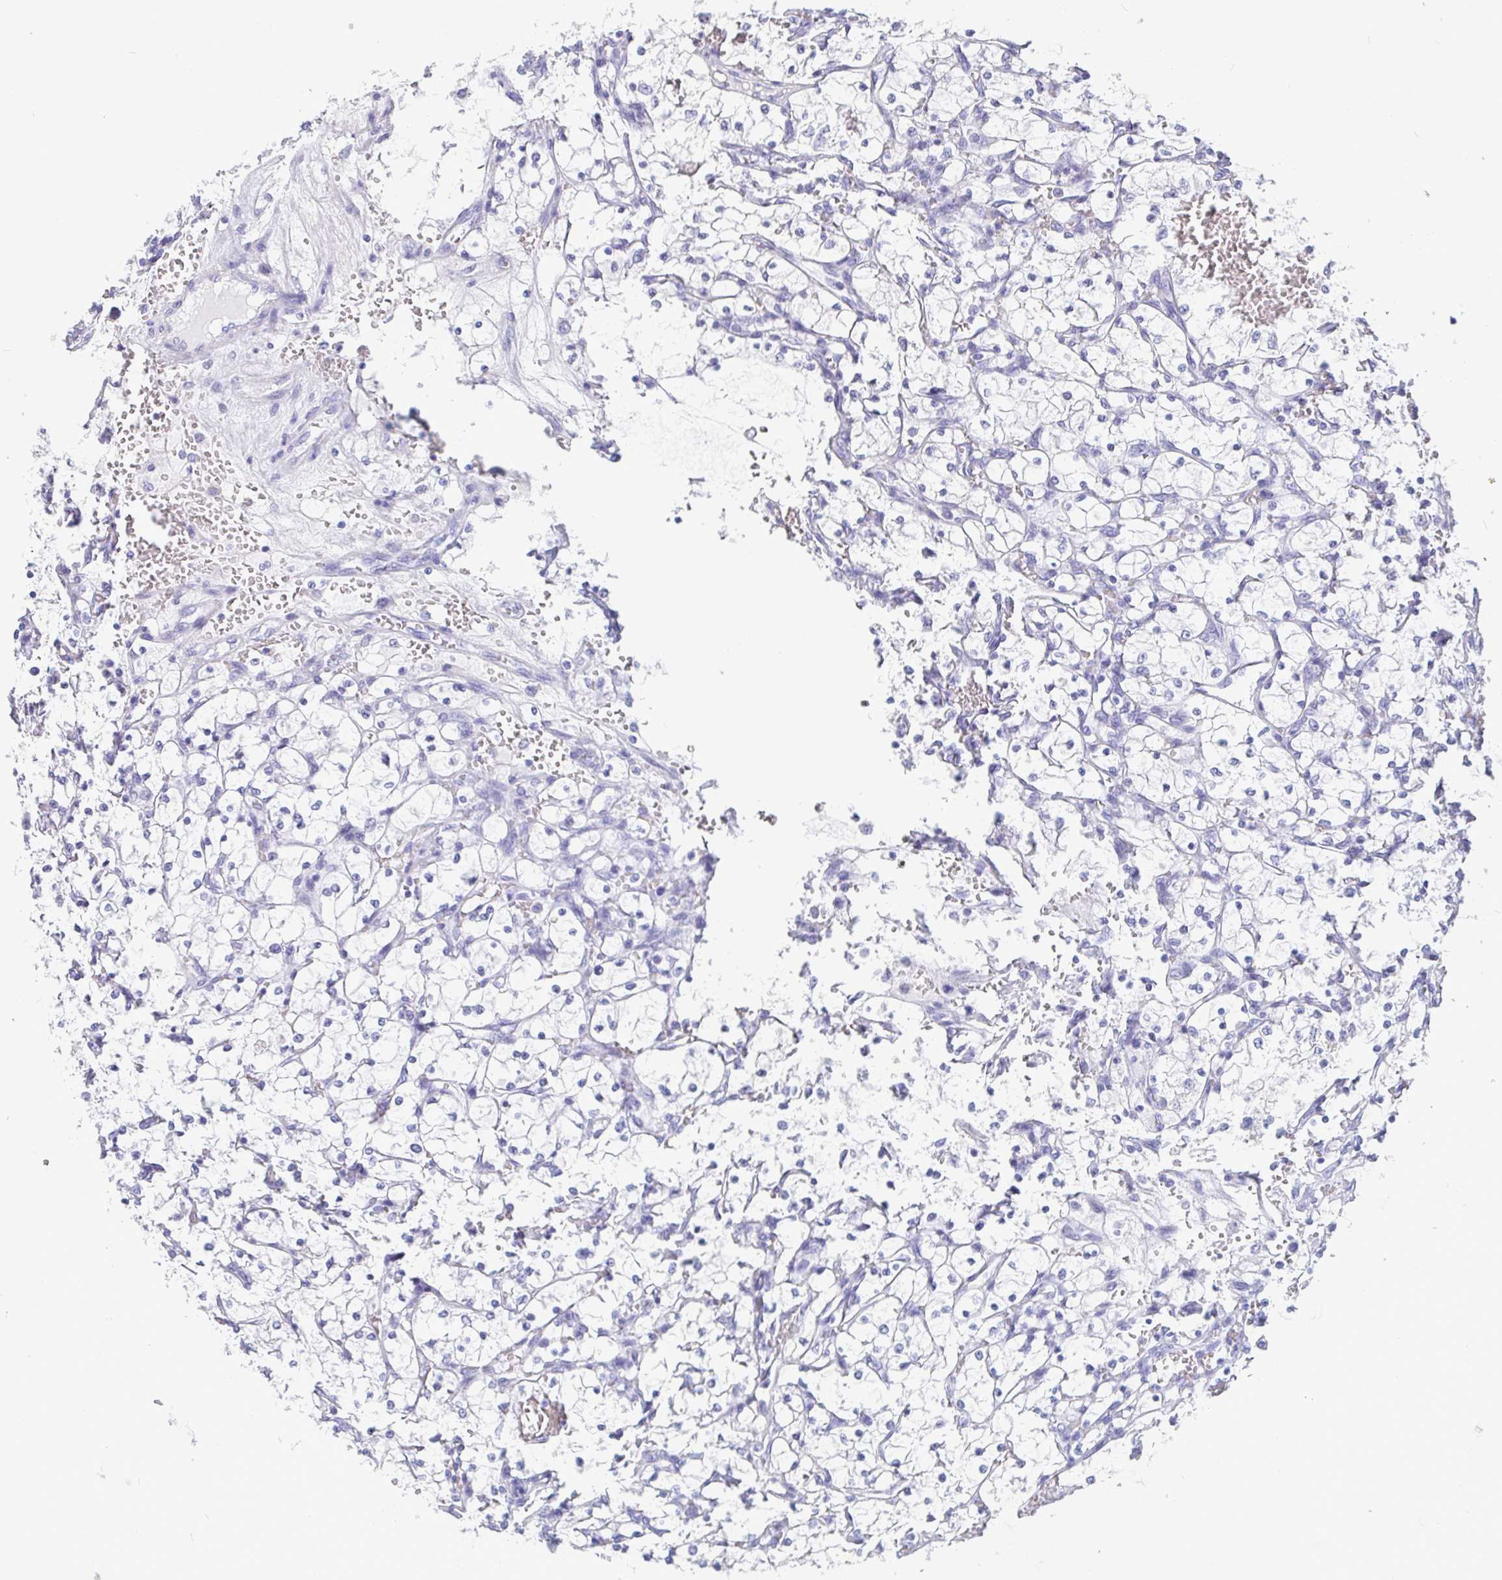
{"staining": {"intensity": "negative", "quantity": "none", "location": "none"}, "tissue": "renal cancer", "cell_type": "Tumor cells", "image_type": "cancer", "snomed": [{"axis": "morphology", "description": "Adenocarcinoma, NOS"}, {"axis": "topography", "description": "Kidney"}], "caption": "This is a micrograph of IHC staining of renal cancer (adenocarcinoma), which shows no positivity in tumor cells.", "gene": "IDH1", "patient": {"sex": "female", "age": 69}}